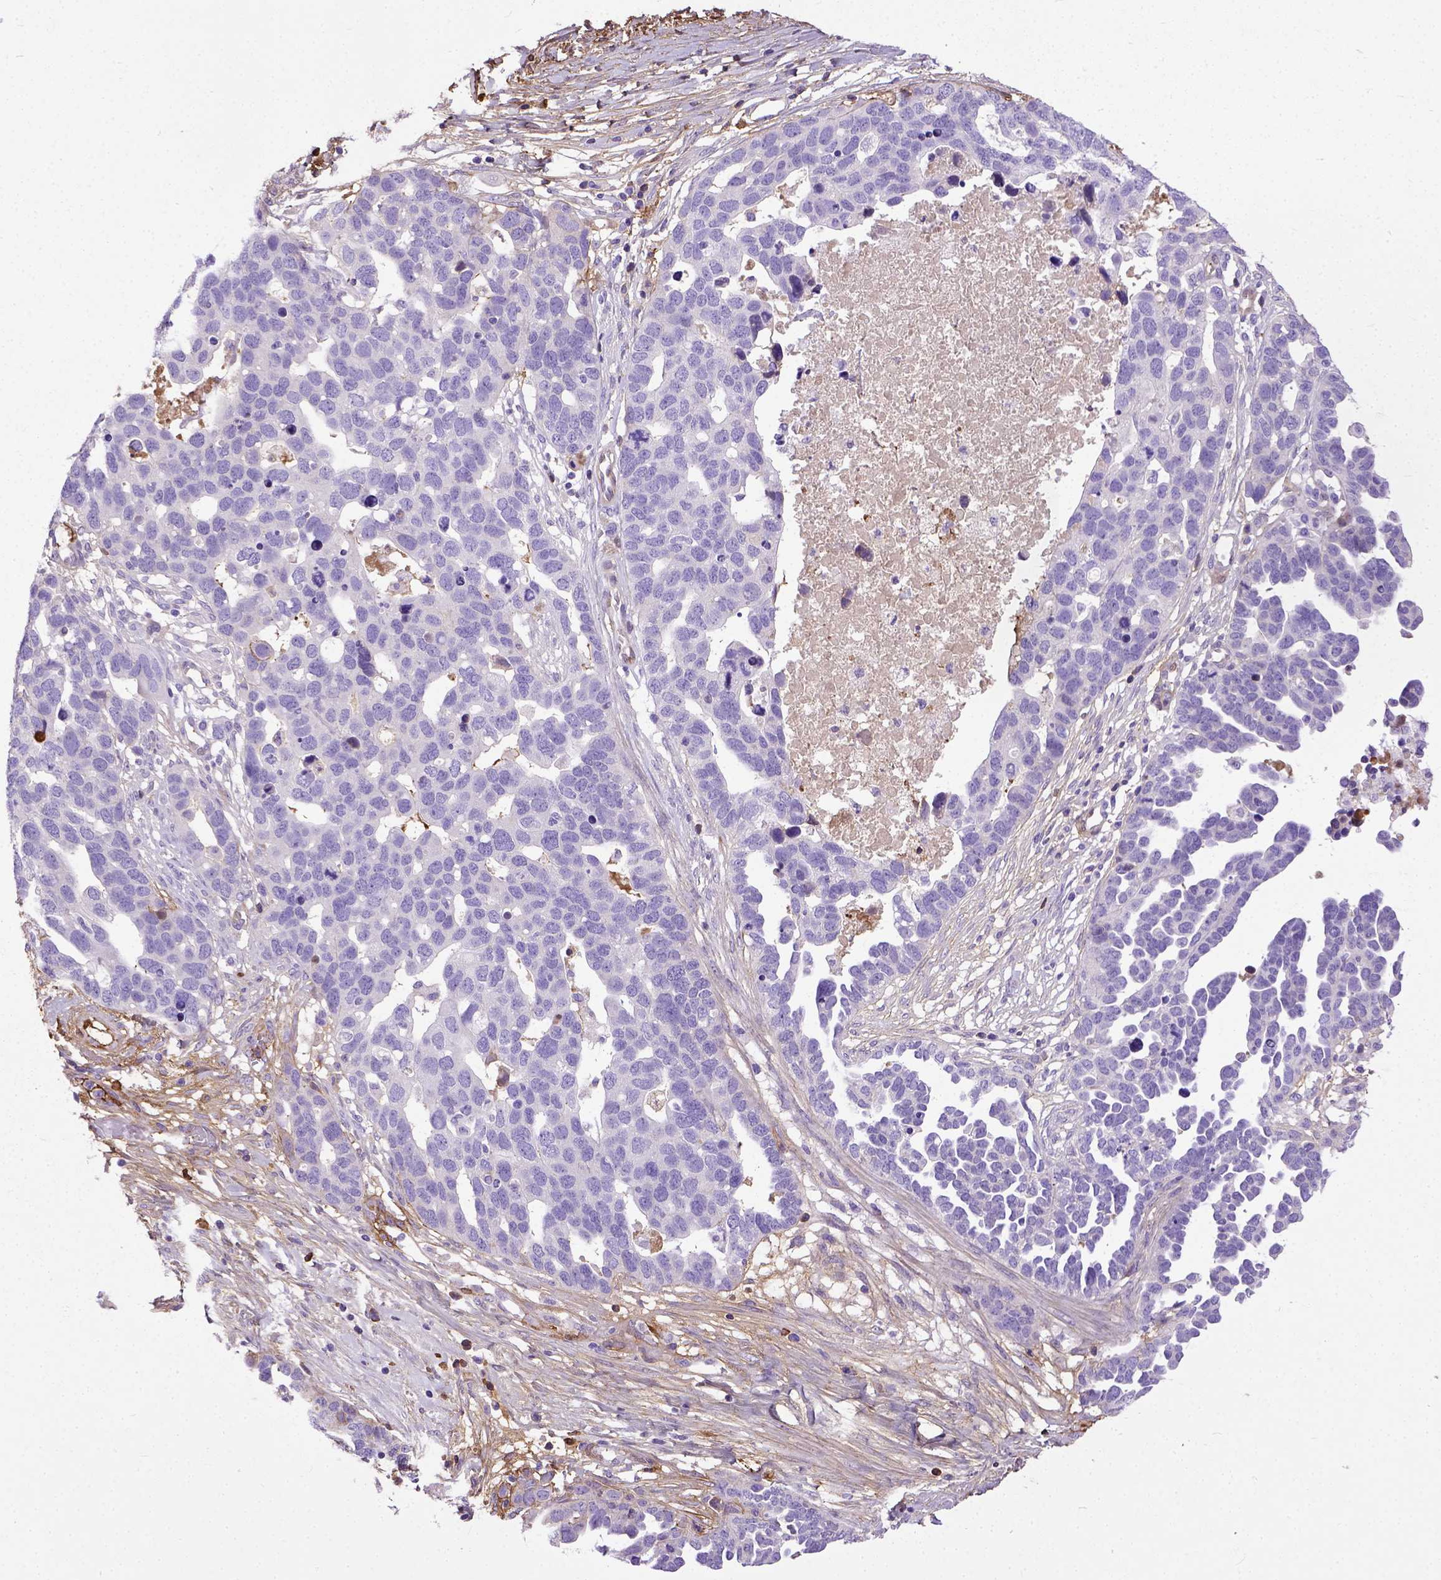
{"staining": {"intensity": "negative", "quantity": "none", "location": "none"}, "tissue": "ovarian cancer", "cell_type": "Tumor cells", "image_type": "cancer", "snomed": [{"axis": "morphology", "description": "Cystadenocarcinoma, serous, NOS"}, {"axis": "topography", "description": "Ovary"}], "caption": "Ovarian cancer stained for a protein using immunohistochemistry (IHC) reveals no positivity tumor cells.", "gene": "ADAMTS8", "patient": {"sex": "female", "age": 54}}